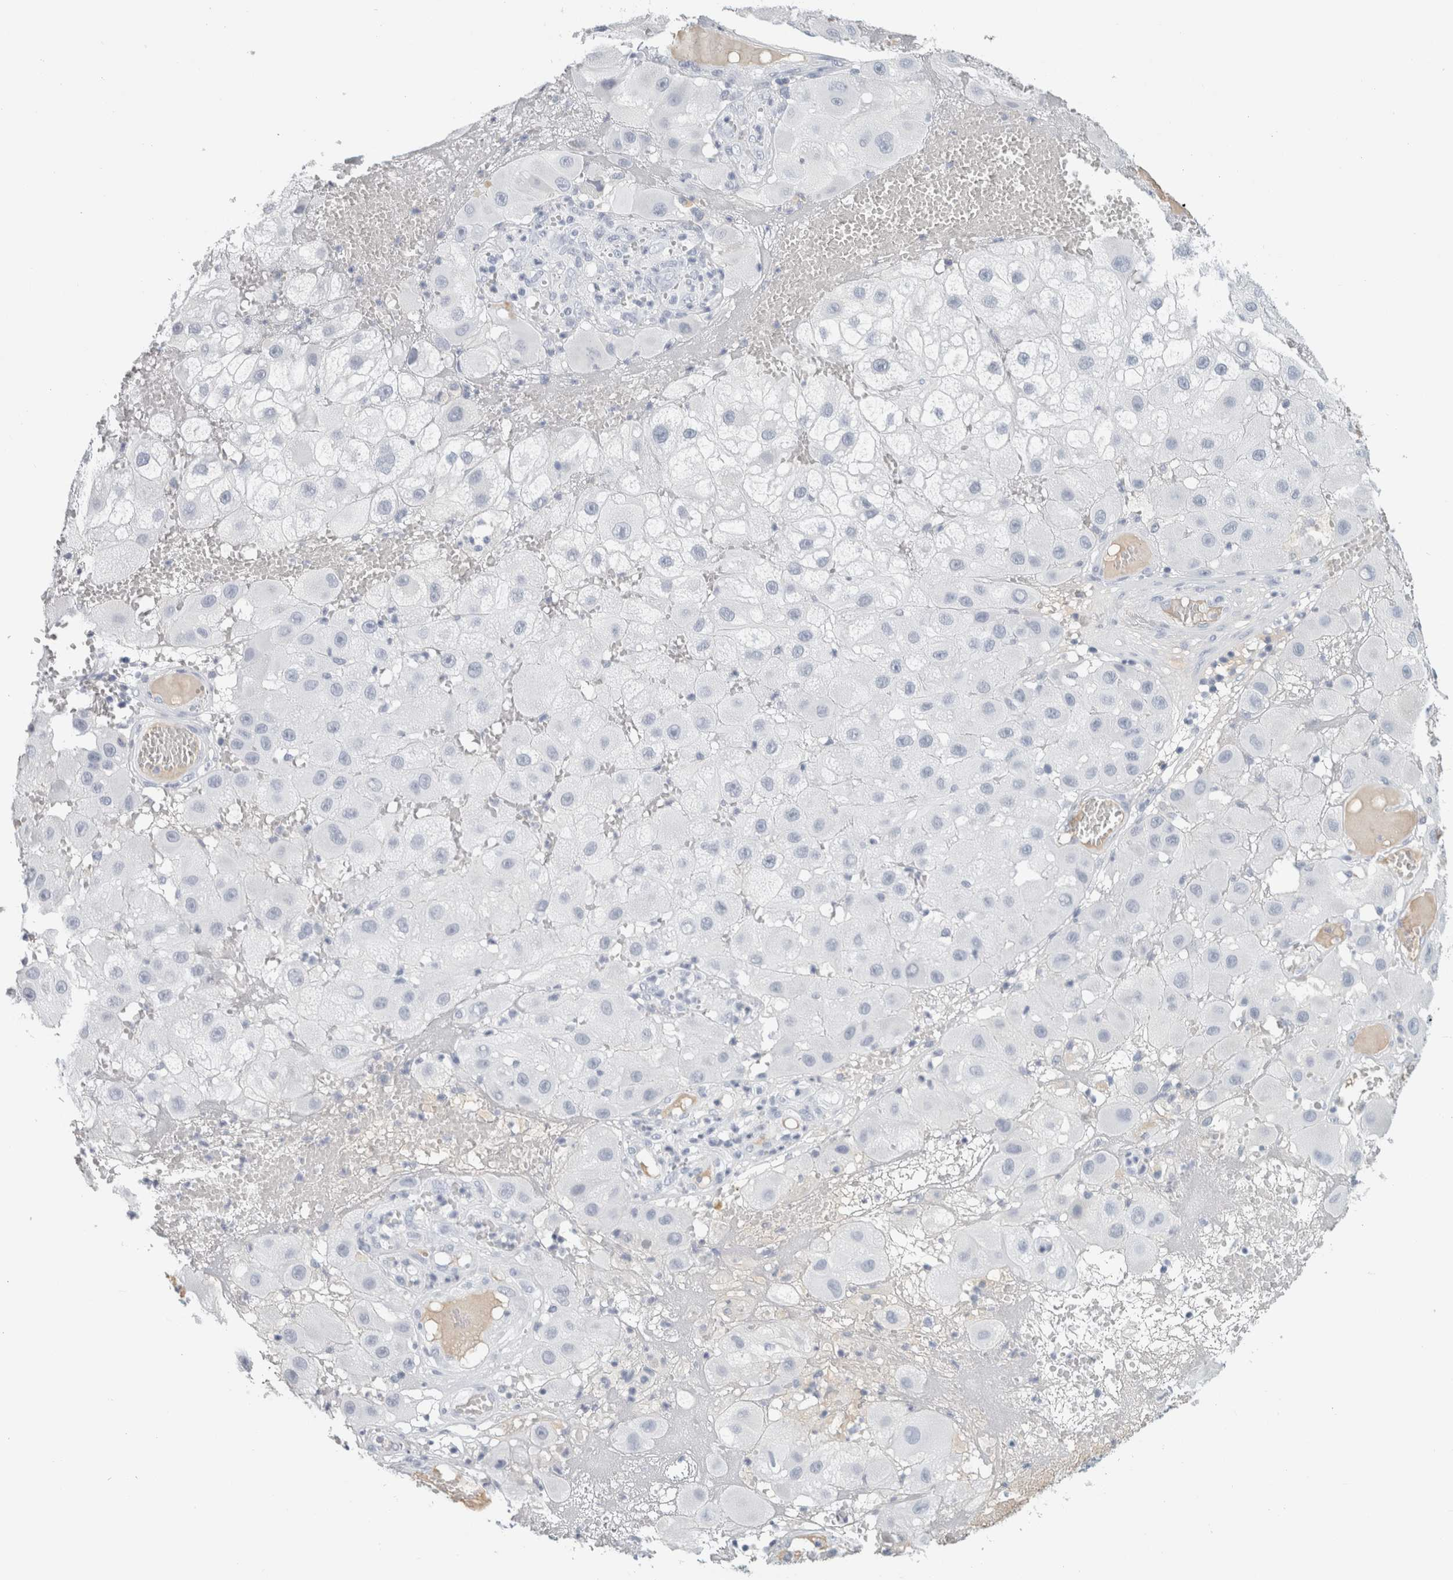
{"staining": {"intensity": "negative", "quantity": "none", "location": "none"}, "tissue": "melanoma", "cell_type": "Tumor cells", "image_type": "cancer", "snomed": [{"axis": "morphology", "description": "Malignant melanoma, NOS"}, {"axis": "topography", "description": "Skin"}], "caption": "Tumor cells are negative for brown protein staining in melanoma.", "gene": "TSPAN8", "patient": {"sex": "female", "age": 81}}